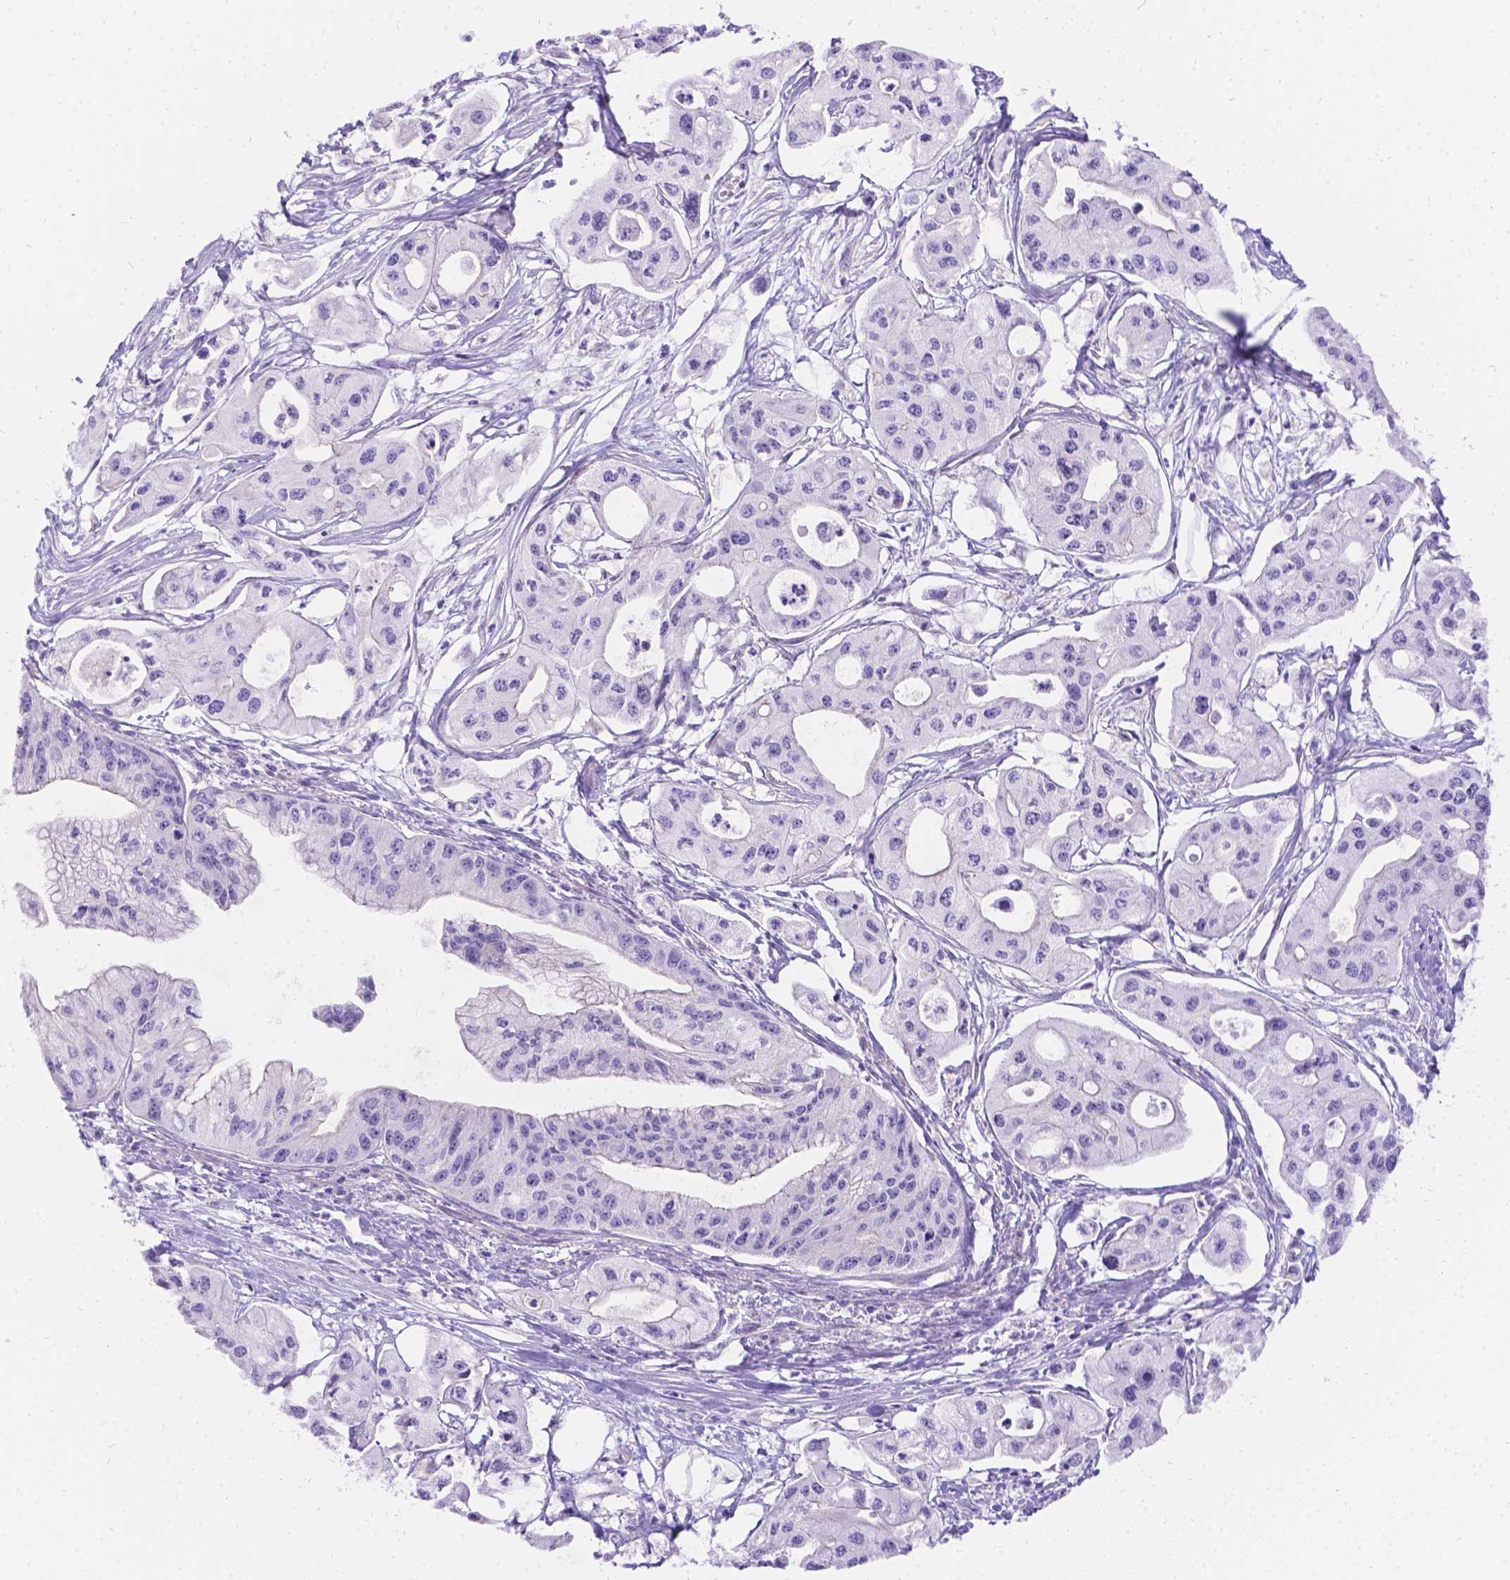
{"staining": {"intensity": "negative", "quantity": "none", "location": "none"}, "tissue": "pancreatic cancer", "cell_type": "Tumor cells", "image_type": "cancer", "snomed": [{"axis": "morphology", "description": "Adenocarcinoma, NOS"}, {"axis": "topography", "description": "Pancreas"}], "caption": "Immunohistochemistry histopathology image of neoplastic tissue: pancreatic cancer (adenocarcinoma) stained with DAB (3,3'-diaminobenzidine) reveals no significant protein expression in tumor cells.", "gene": "PALS1", "patient": {"sex": "male", "age": 70}}